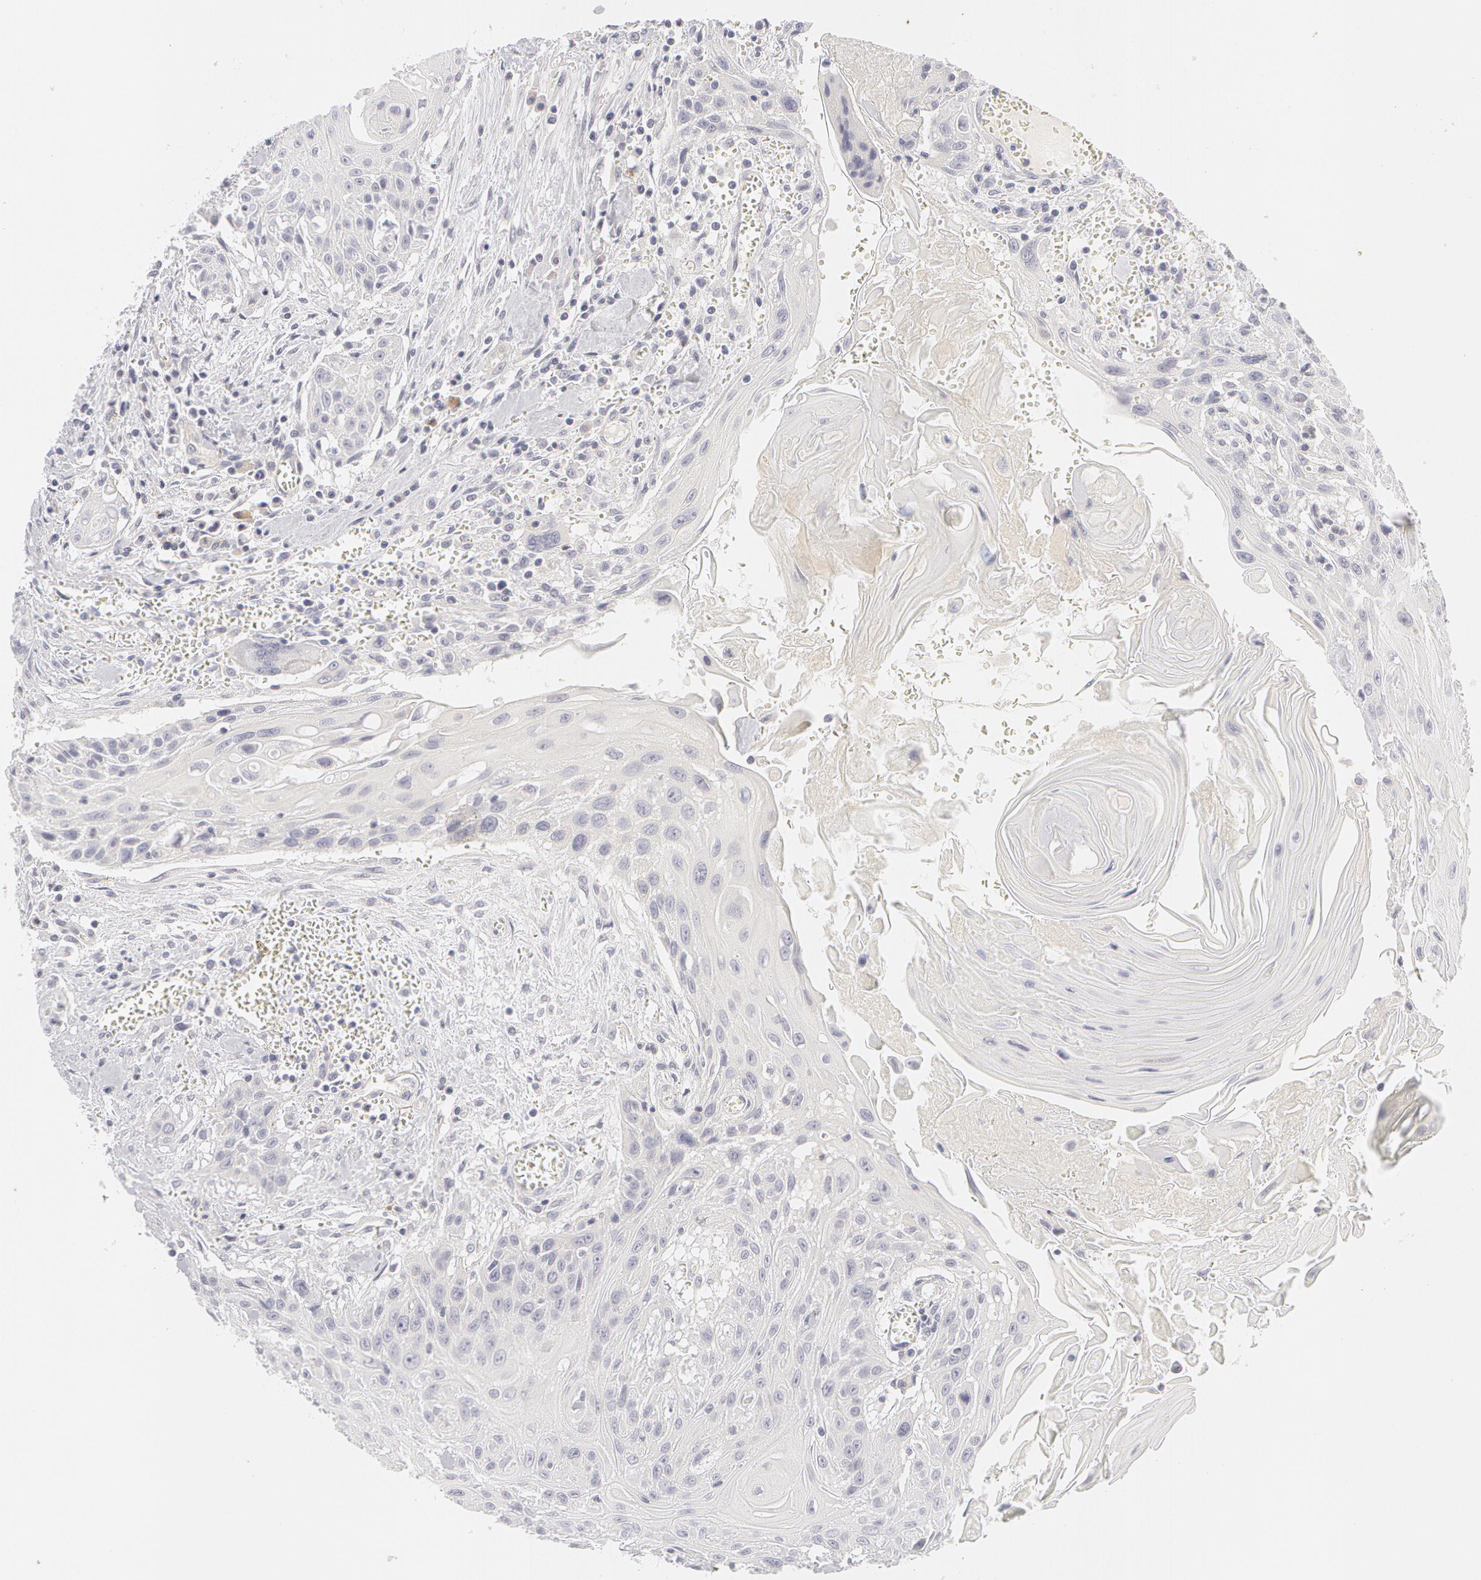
{"staining": {"intensity": "negative", "quantity": "none", "location": "none"}, "tissue": "head and neck cancer", "cell_type": "Tumor cells", "image_type": "cancer", "snomed": [{"axis": "morphology", "description": "Squamous cell carcinoma, NOS"}, {"axis": "morphology", "description": "Squamous cell carcinoma, metastatic, NOS"}, {"axis": "topography", "description": "Lymph node"}, {"axis": "topography", "description": "Salivary gland"}, {"axis": "topography", "description": "Head-Neck"}], "caption": "Head and neck cancer (metastatic squamous cell carcinoma) was stained to show a protein in brown. There is no significant staining in tumor cells.", "gene": "ABCB1", "patient": {"sex": "female", "age": 74}}